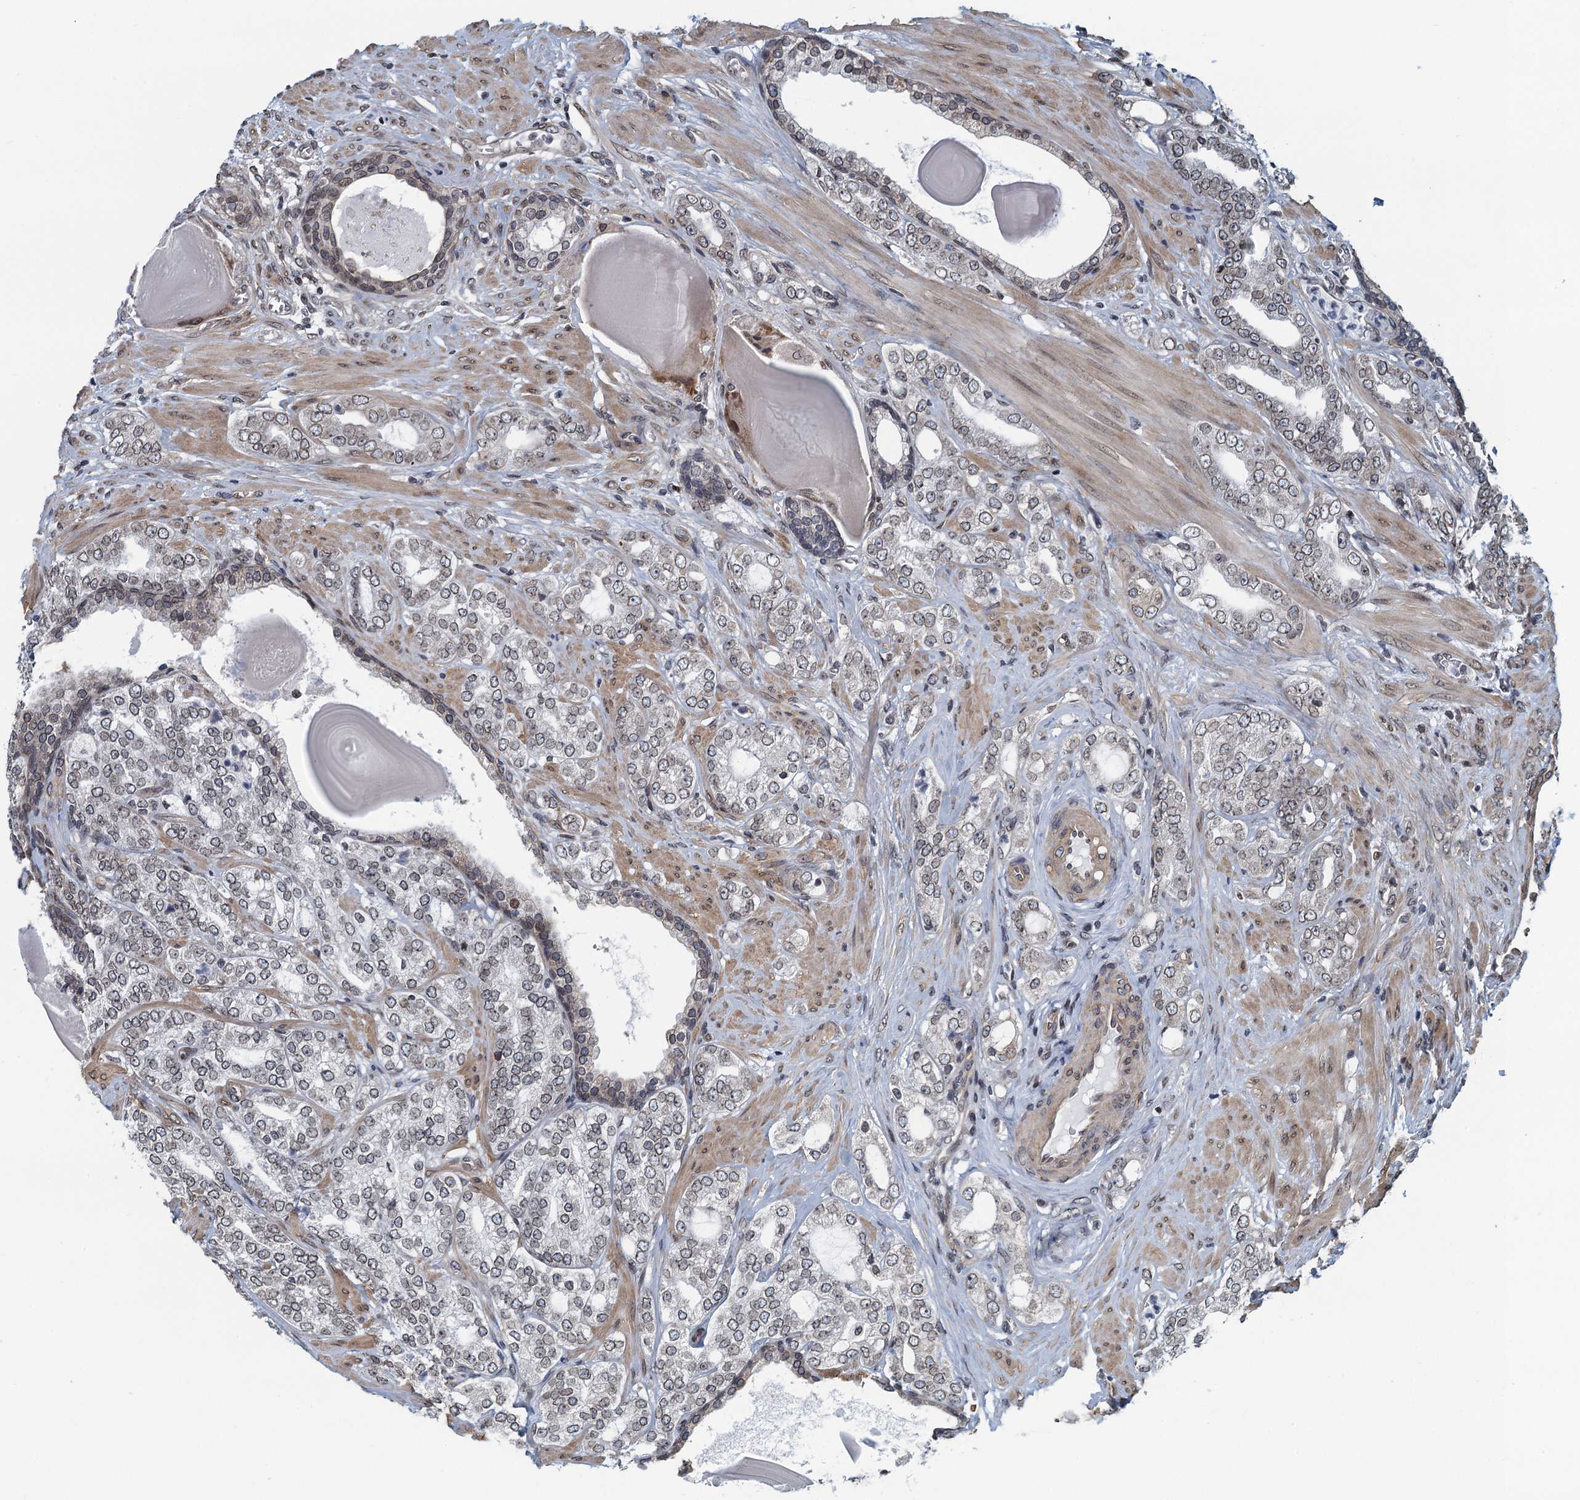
{"staining": {"intensity": "weak", "quantity": ">75%", "location": "cytoplasmic/membranous,nuclear"}, "tissue": "prostate cancer", "cell_type": "Tumor cells", "image_type": "cancer", "snomed": [{"axis": "morphology", "description": "Adenocarcinoma, High grade"}, {"axis": "topography", "description": "Prostate"}], "caption": "The immunohistochemical stain labels weak cytoplasmic/membranous and nuclear positivity in tumor cells of prostate cancer (adenocarcinoma (high-grade)) tissue.", "gene": "CCDC34", "patient": {"sex": "male", "age": 64}}